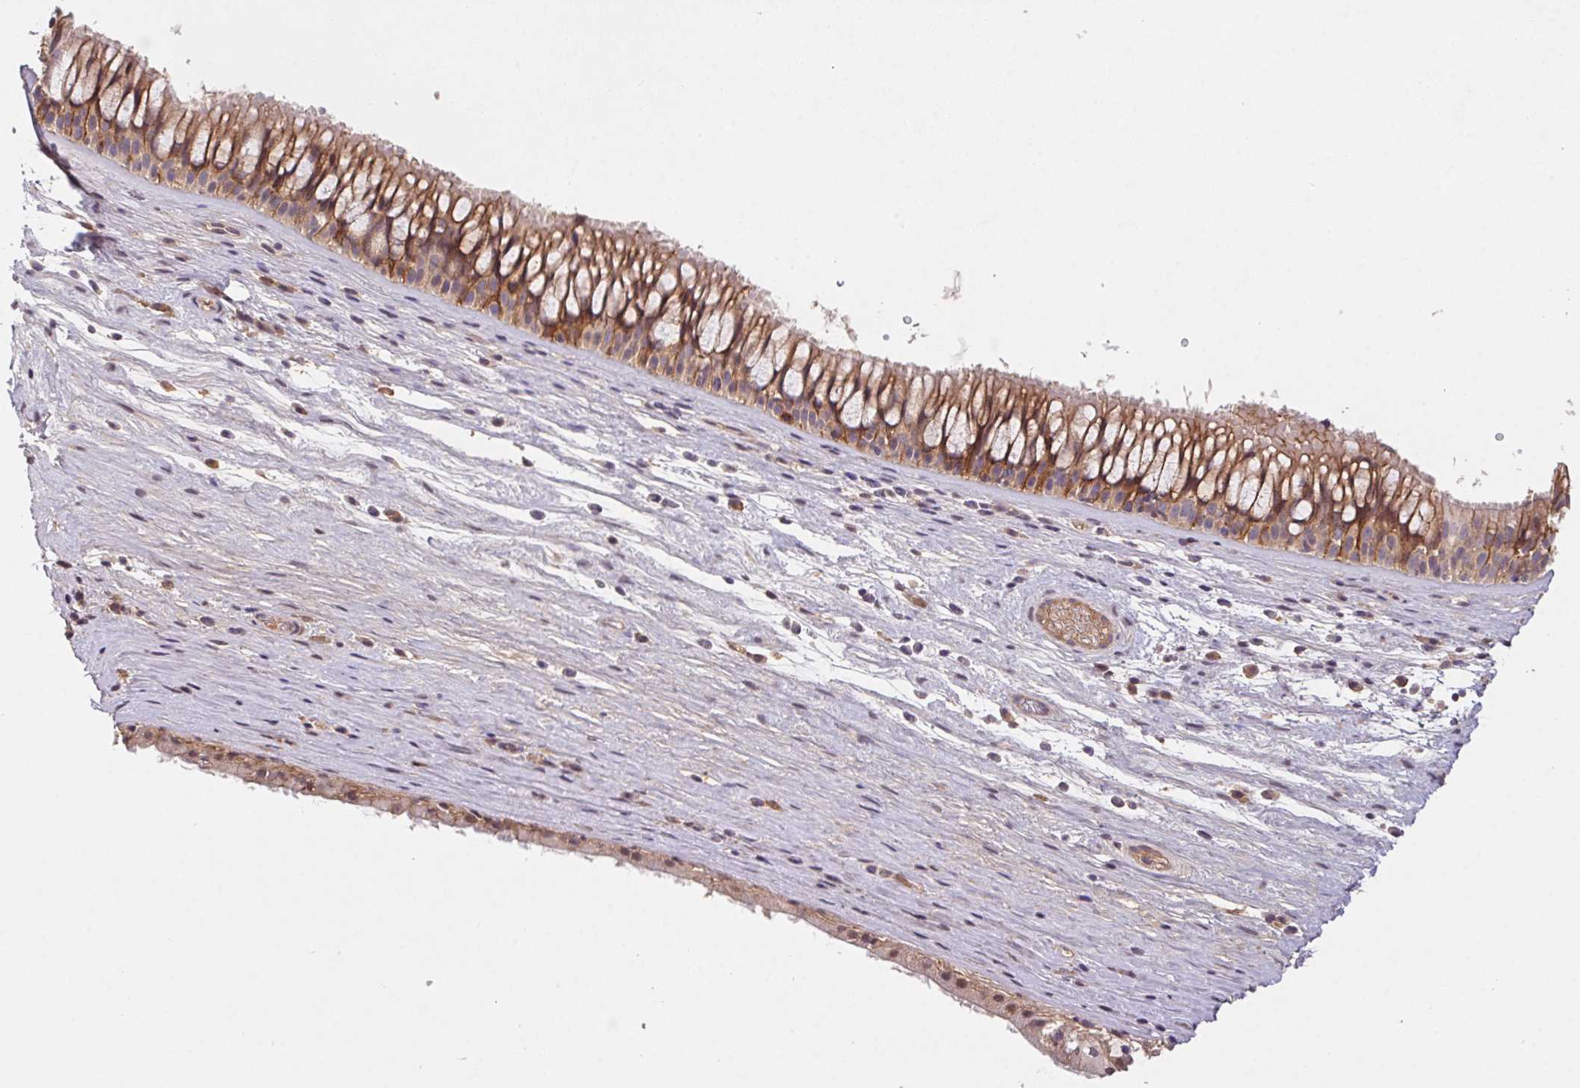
{"staining": {"intensity": "weak", "quantity": ">75%", "location": "cytoplasmic/membranous"}, "tissue": "nasopharynx", "cell_type": "Respiratory epithelial cells", "image_type": "normal", "snomed": [{"axis": "morphology", "description": "Normal tissue, NOS"}, {"axis": "topography", "description": "Nasopharynx"}], "caption": "Protein staining exhibits weak cytoplasmic/membranous expression in approximately >75% of respiratory epithelial cells in normal nasopharynx.", "gene": "SLC52A2", "patient": {"sex": "male", "age": 74}}